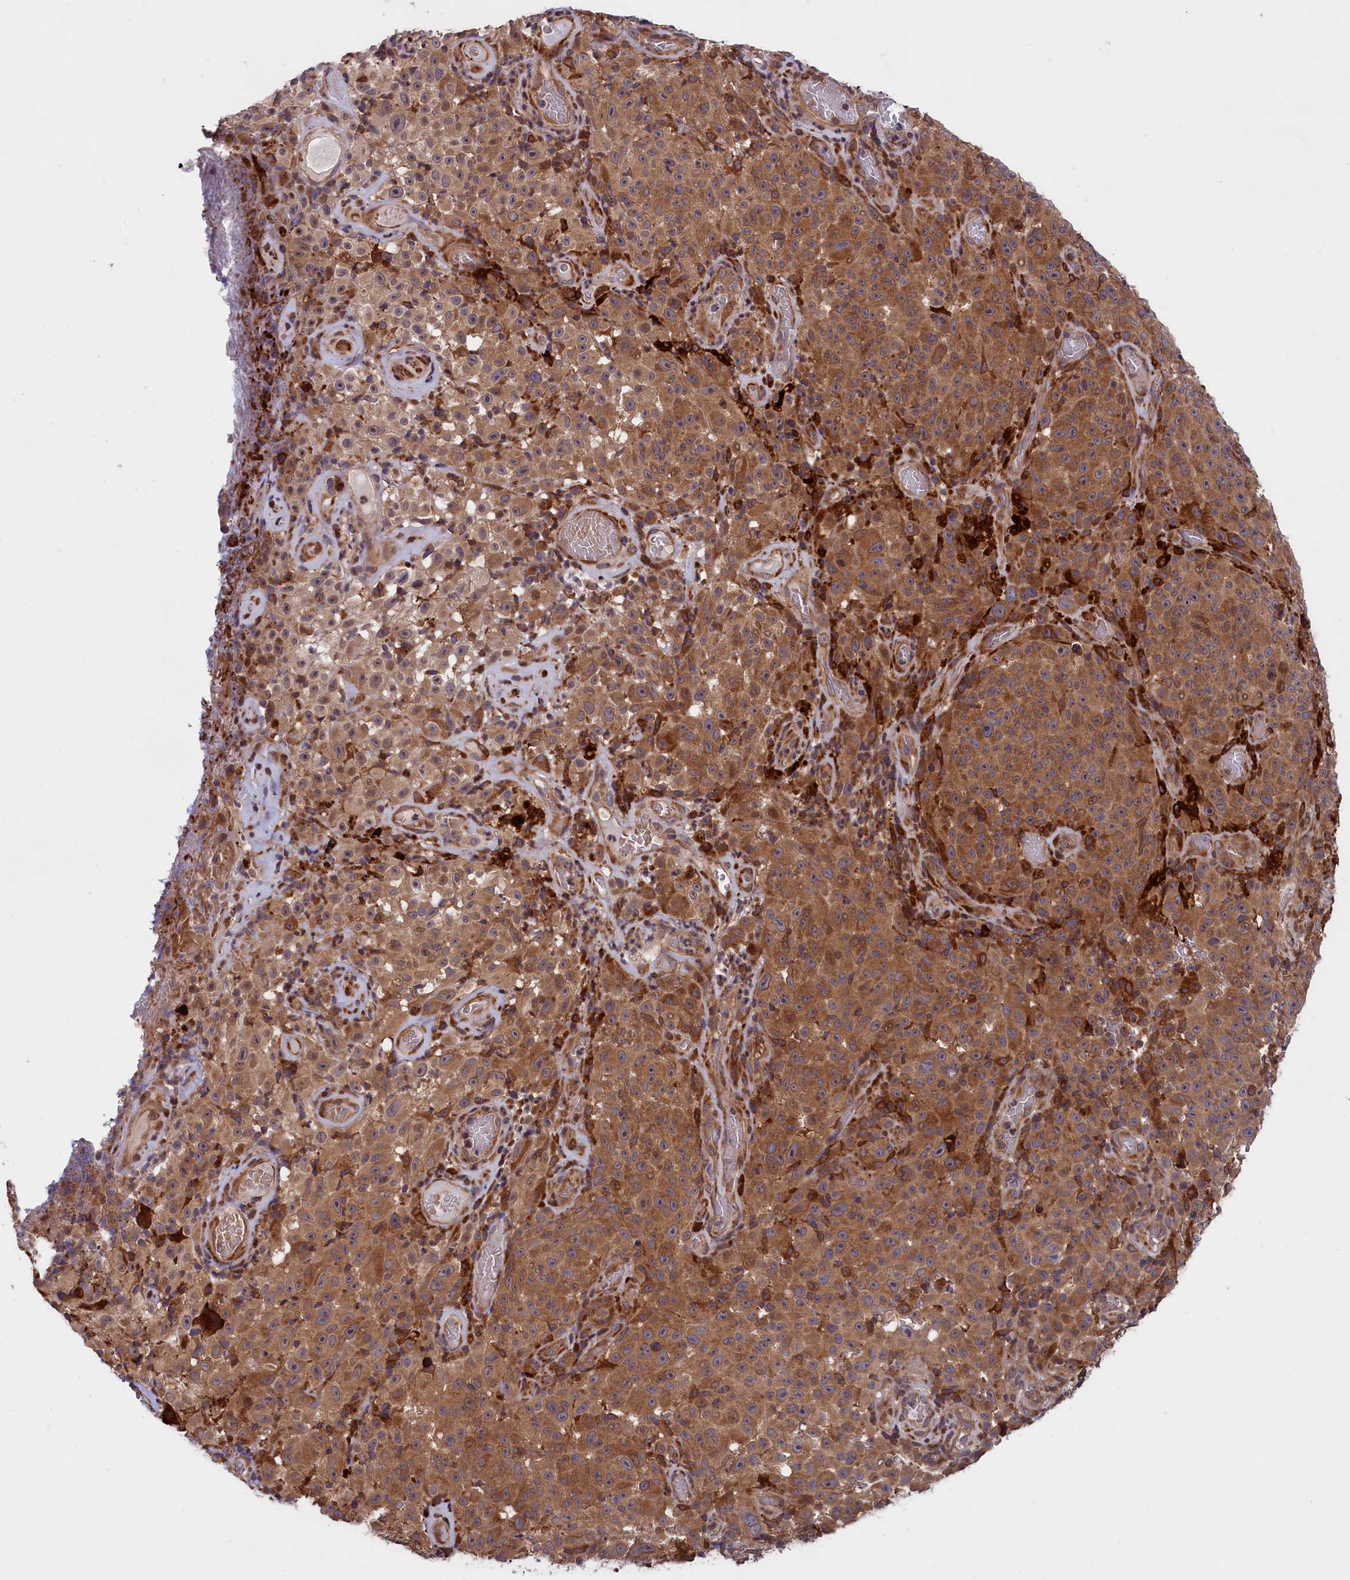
{"staining": {"intensity": "moderate", "quantity": ">75%", "location": "cytoplasmic/membranous"}, "tissue": "melanoma", "cell_type": "Tumor cells", "image_type": "cancer", "snomed": [{"axis": "morphology", "description": "Malignant melanoma, NOS"}, {"axis": "topography", "description": "Skin"}], "caption": "Immunohistochemical staining of melanoma exhibits medium levels of moderate cytoplasmic/membranous protein positivity in approximately >75% of tumor cells.", "gene": "PLA2G4C", "patient": {"sex": "female", "age": 82}}